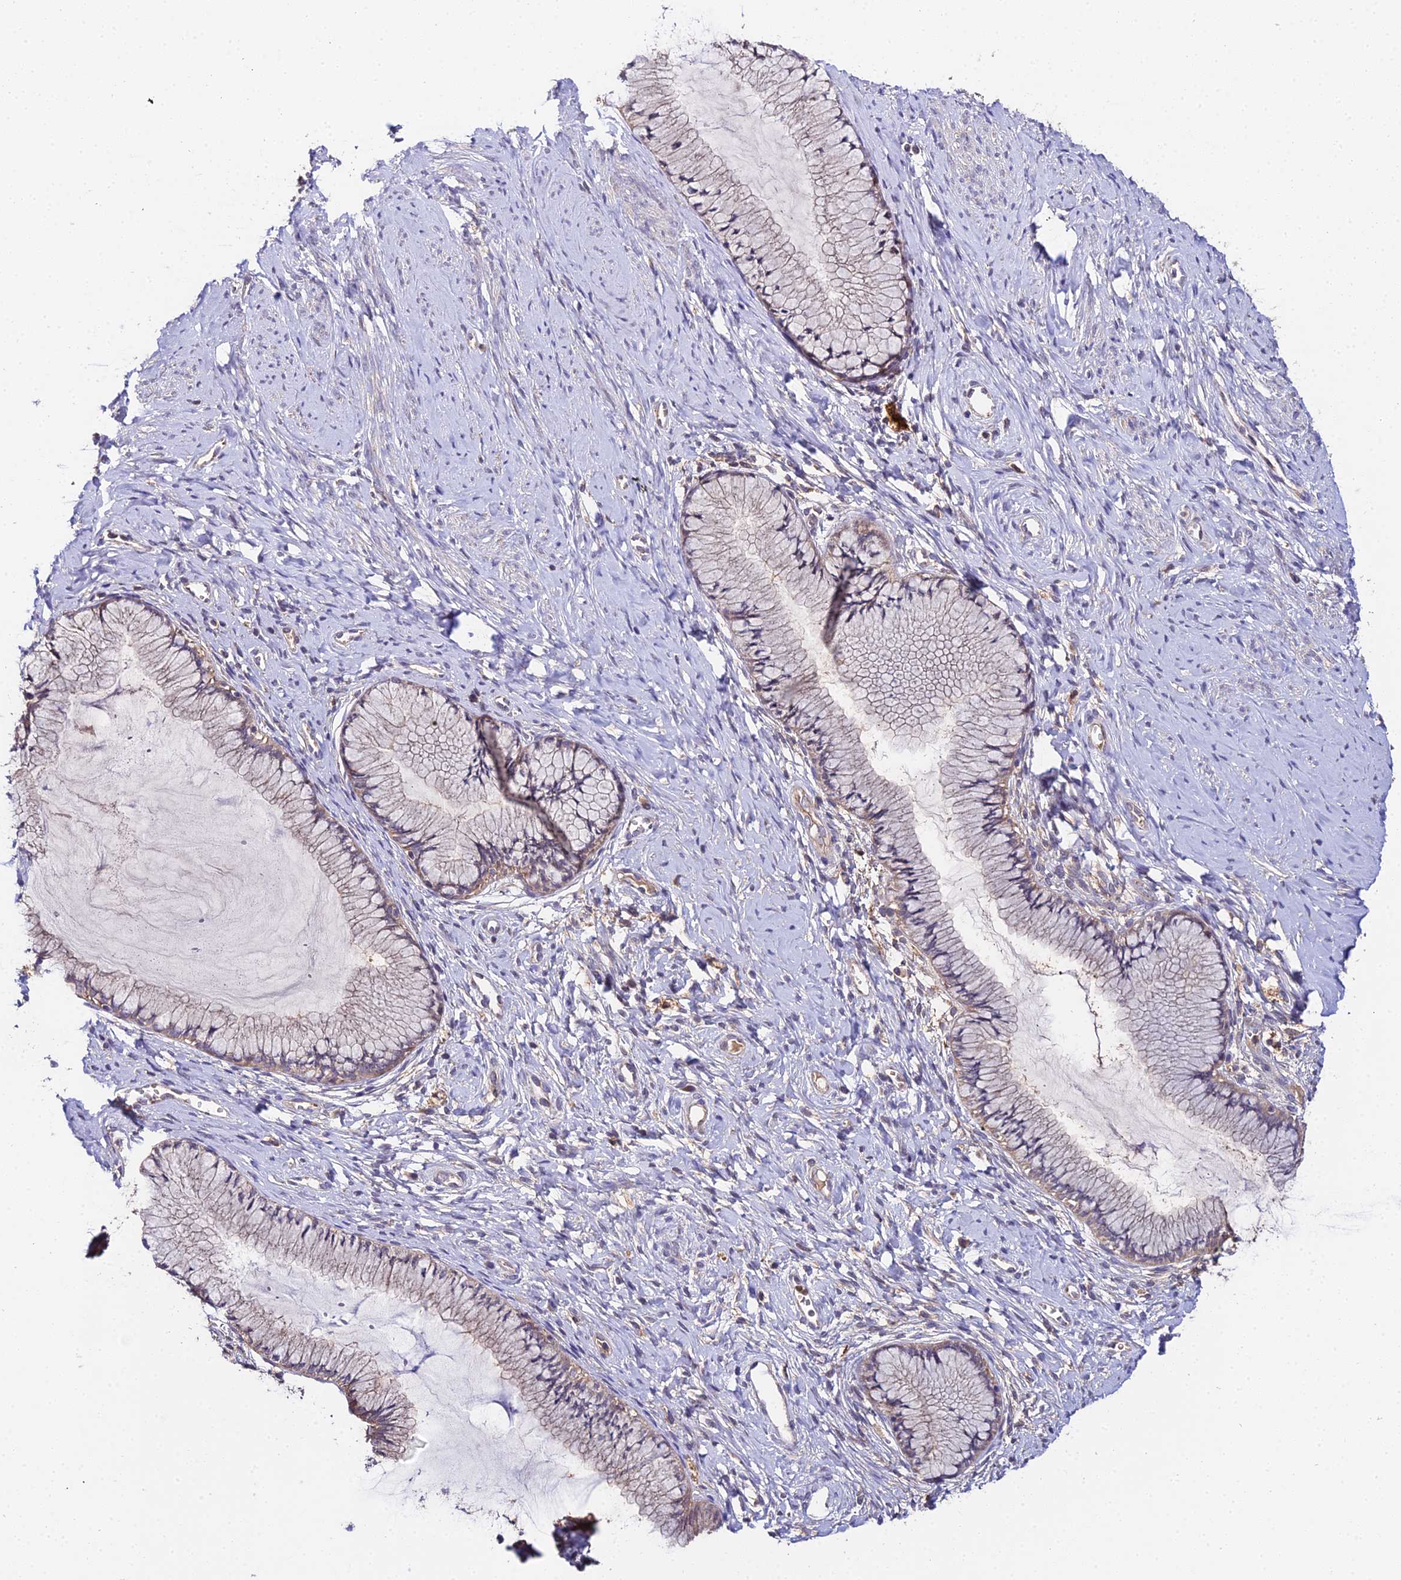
{"staining": {"intensity": "weak", "quantity": ">75%", "location": "cytoplasmic/membranous"}, "tissue": "cervix", "cell_type": "Glandular cells", "image_type": "normal", "snomed": [{"axis": "morphology", "description": "Normal tissue, NOS"}, {"axis": "topography", "description": "Cervix"}], "caption": "Immunohistochemistry (IHC) (DAB) staining of unremarkable cervix exhibits weak cytoplasmic/membranous protein staining in about >75% of glandular cells.", "gene": "ZBED8", "patient": {"sex": "female", "age": 42}}